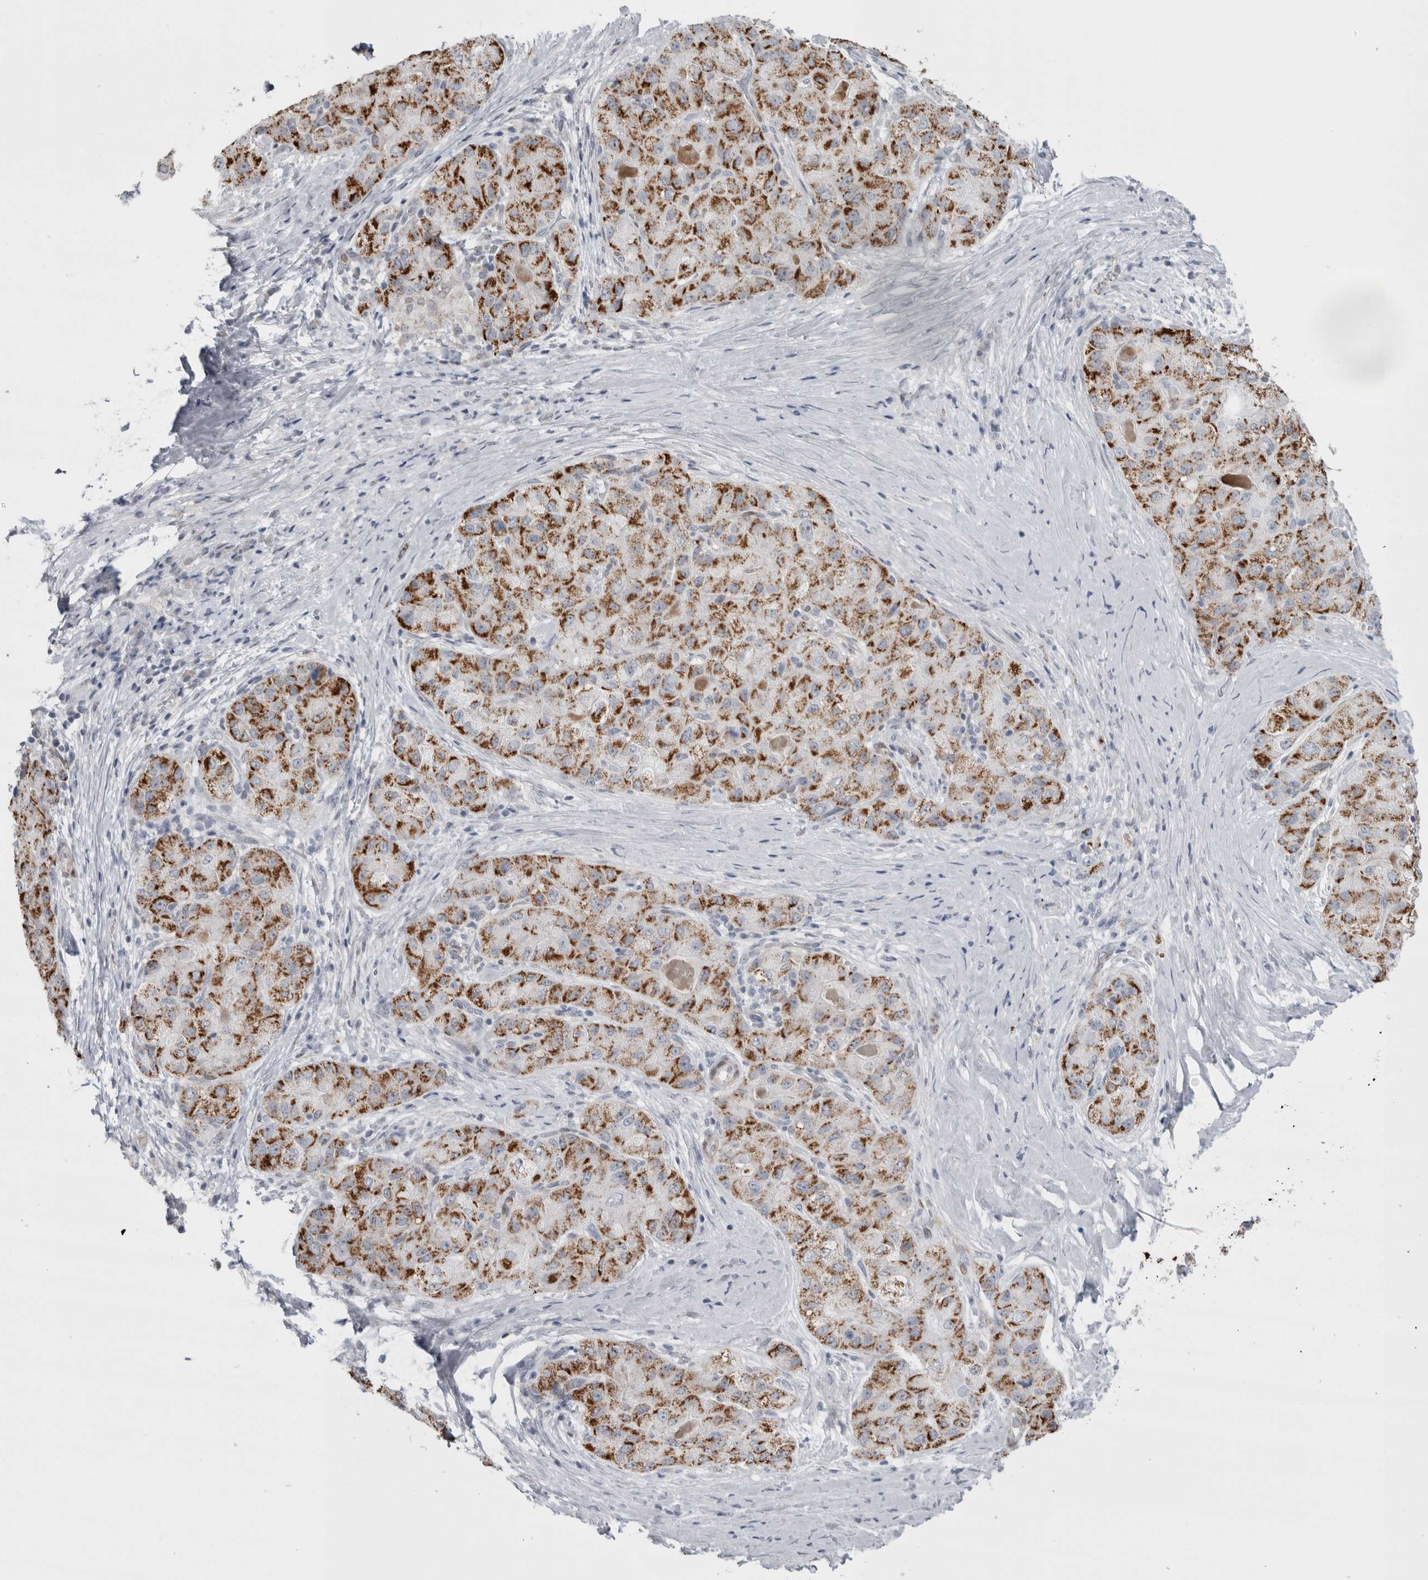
{"staining": {"intensity": "moderate", "quantity": ">75%", "location": "cytoplasmic/membranous"}, "tissue": "liver cancer", "cell_type": "Tumor cells", "image_type": "cancer", "snomed": [{"axis": "morphology", "description": "Carcinoma, Hepatocellular, NOS"}, {"axis": "topography", "description": "Liver"}], "caption": "A brown stain shows moderate cytoplasmic/membranous staining of a protein in liver hepatocellular carcinoma tumor cells.", "gene": "PLIN1", "patient": {"sex": "male", "age": 80}}